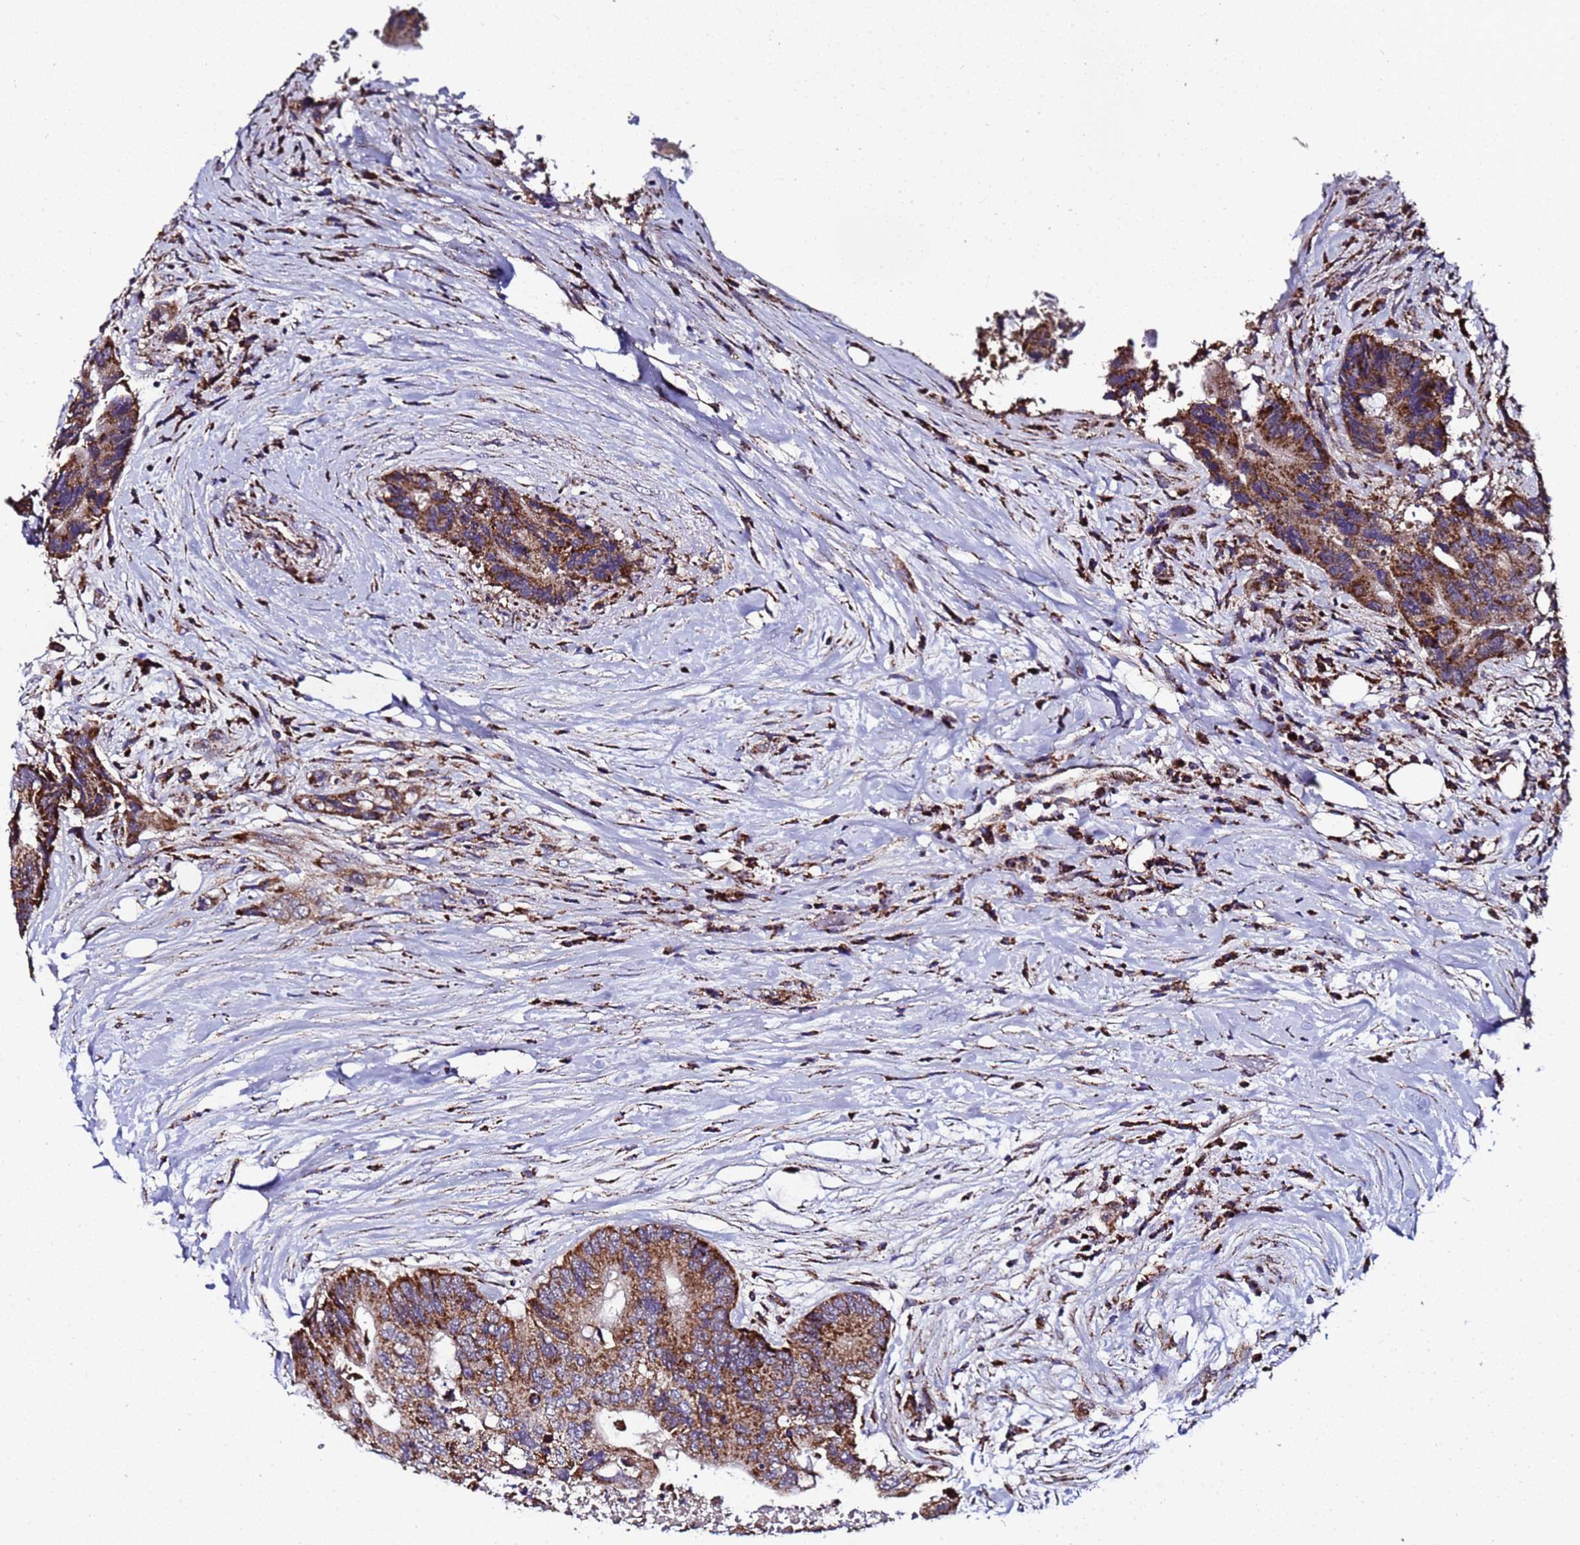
{"staining": {"intensity": "moderate", "quantity": ">75%", "location": "cytoplasmic/membranous"}, "tissue": "colorectal cancer", "cell_type": "Tumor cells", "image_type": "cancer", "snomed": [{"axis": "morphology", "description": "Adenocarcinoma, NOS"}, {"axis": "topography", "description": "Colon"}], "caption": "DAB (3,3'-diaminobenzidine) immunohistochemical staining of human colorectal cancer reveals moderate cytoplasmic/membranous protein positivity in about >75% of tumor cells.", "gene": "MRPS12", "patient": {"sex": "male", "age": 71}}